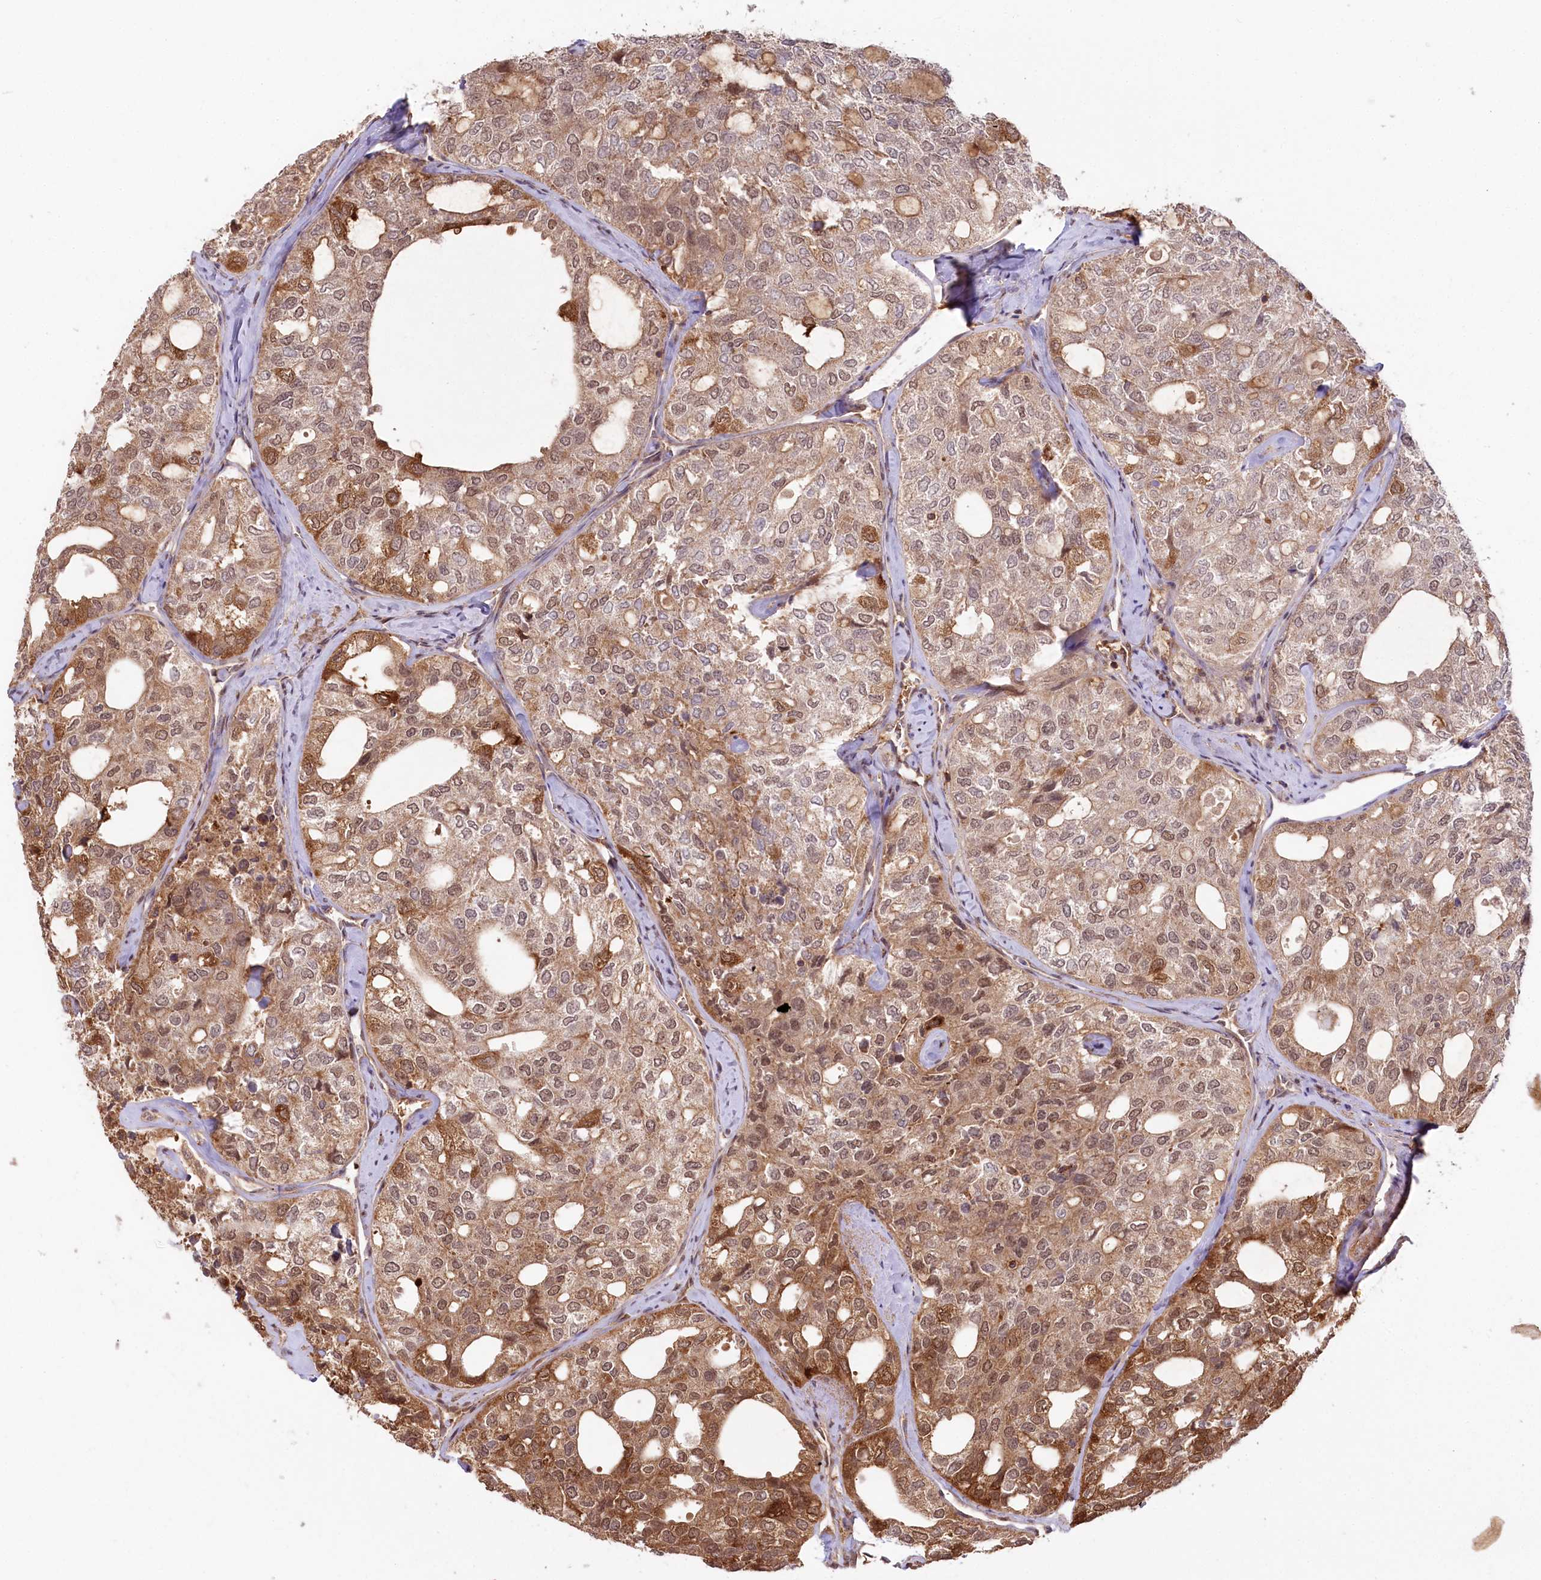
{"staining": {"intensity": "moderate", "quantity": "25%-75%", "location": "cytoplasmic/membranous,nuclear"}, "tissue": "thyroid cancer", "cell_type": "Tumor cells", "image_type": "cancer", "snomed": [{"axis": "morphology", "description": "Follicular adenoma carcinoma, NOS"}, {"axis": "topography", "description": "Thyroid gland"}], "caption": "This histopathology image exhibits immunohistochemistry (IHC) staining of thyroid cancer (follicular adenoma carcinoma), with medium moderate cytoplasmic/membranous and nuclear positivity in approximately 25%-75% of tumor cells.", "gene": "CCDC91", "patient": {"sex": "male", "age": 75}}